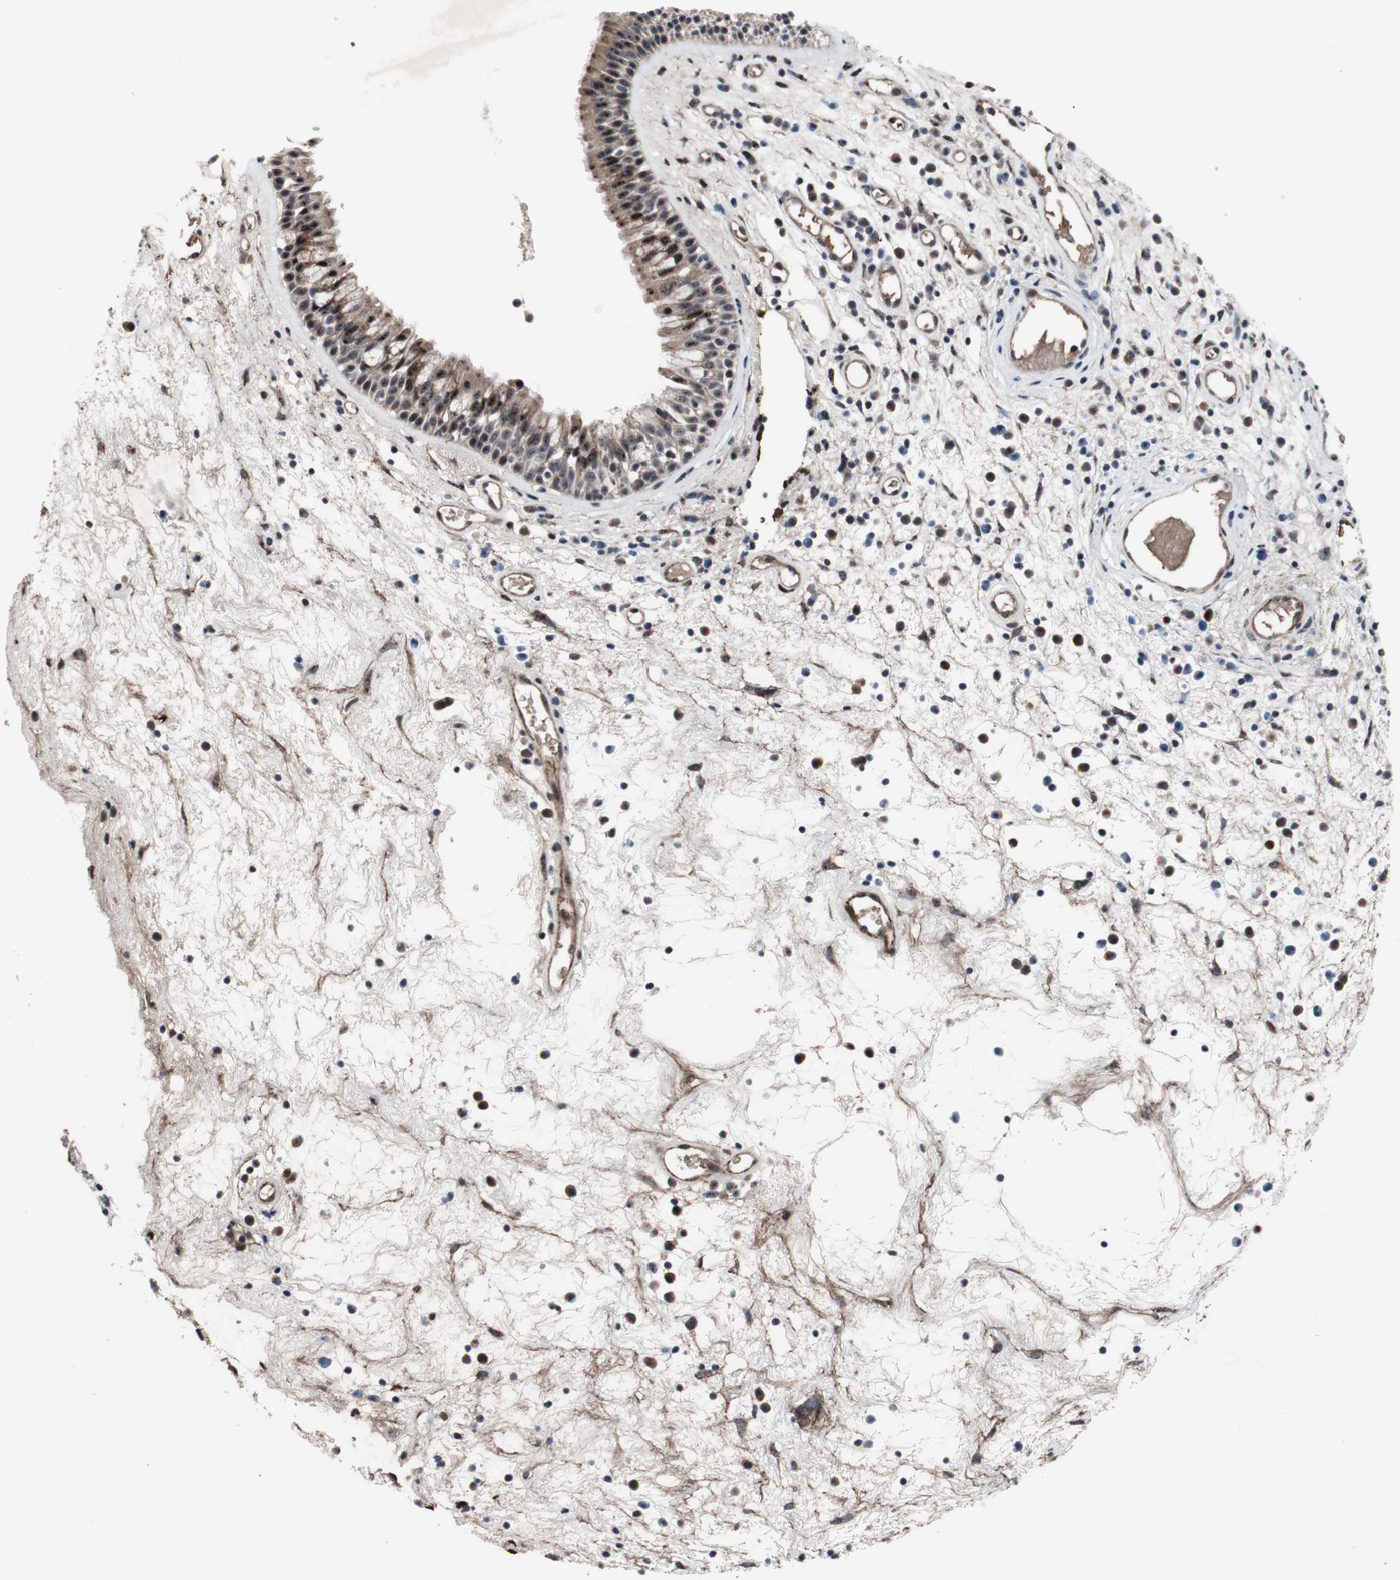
{"staining": {"intensity": "moderate", "quantity": ">75%", "location": "cytoplasmic/membranous,nuclear"}, "tissue": "nasopharynx", "cell_type": "Respiratory epithelial cells", "image_type": "normal", "snomed": [{"axis": "morphology", "description": "Normal tissue, NOS"}, {"axis": "morphology", "description": "Inflammation, NOS"}, {"axis": "topography", "description": "Nasopharynx"}], "caption": "DAB (3,3'-diaminobenzidine) immunohistochemical staining of benign human nasopharynx reveals moderate cytoplasmic/membranous,nuclear protein expression in about >75% of respiratory epithelial cells.", "gene": "PINX1", "patient": {"sex": "male", "age": 48}}